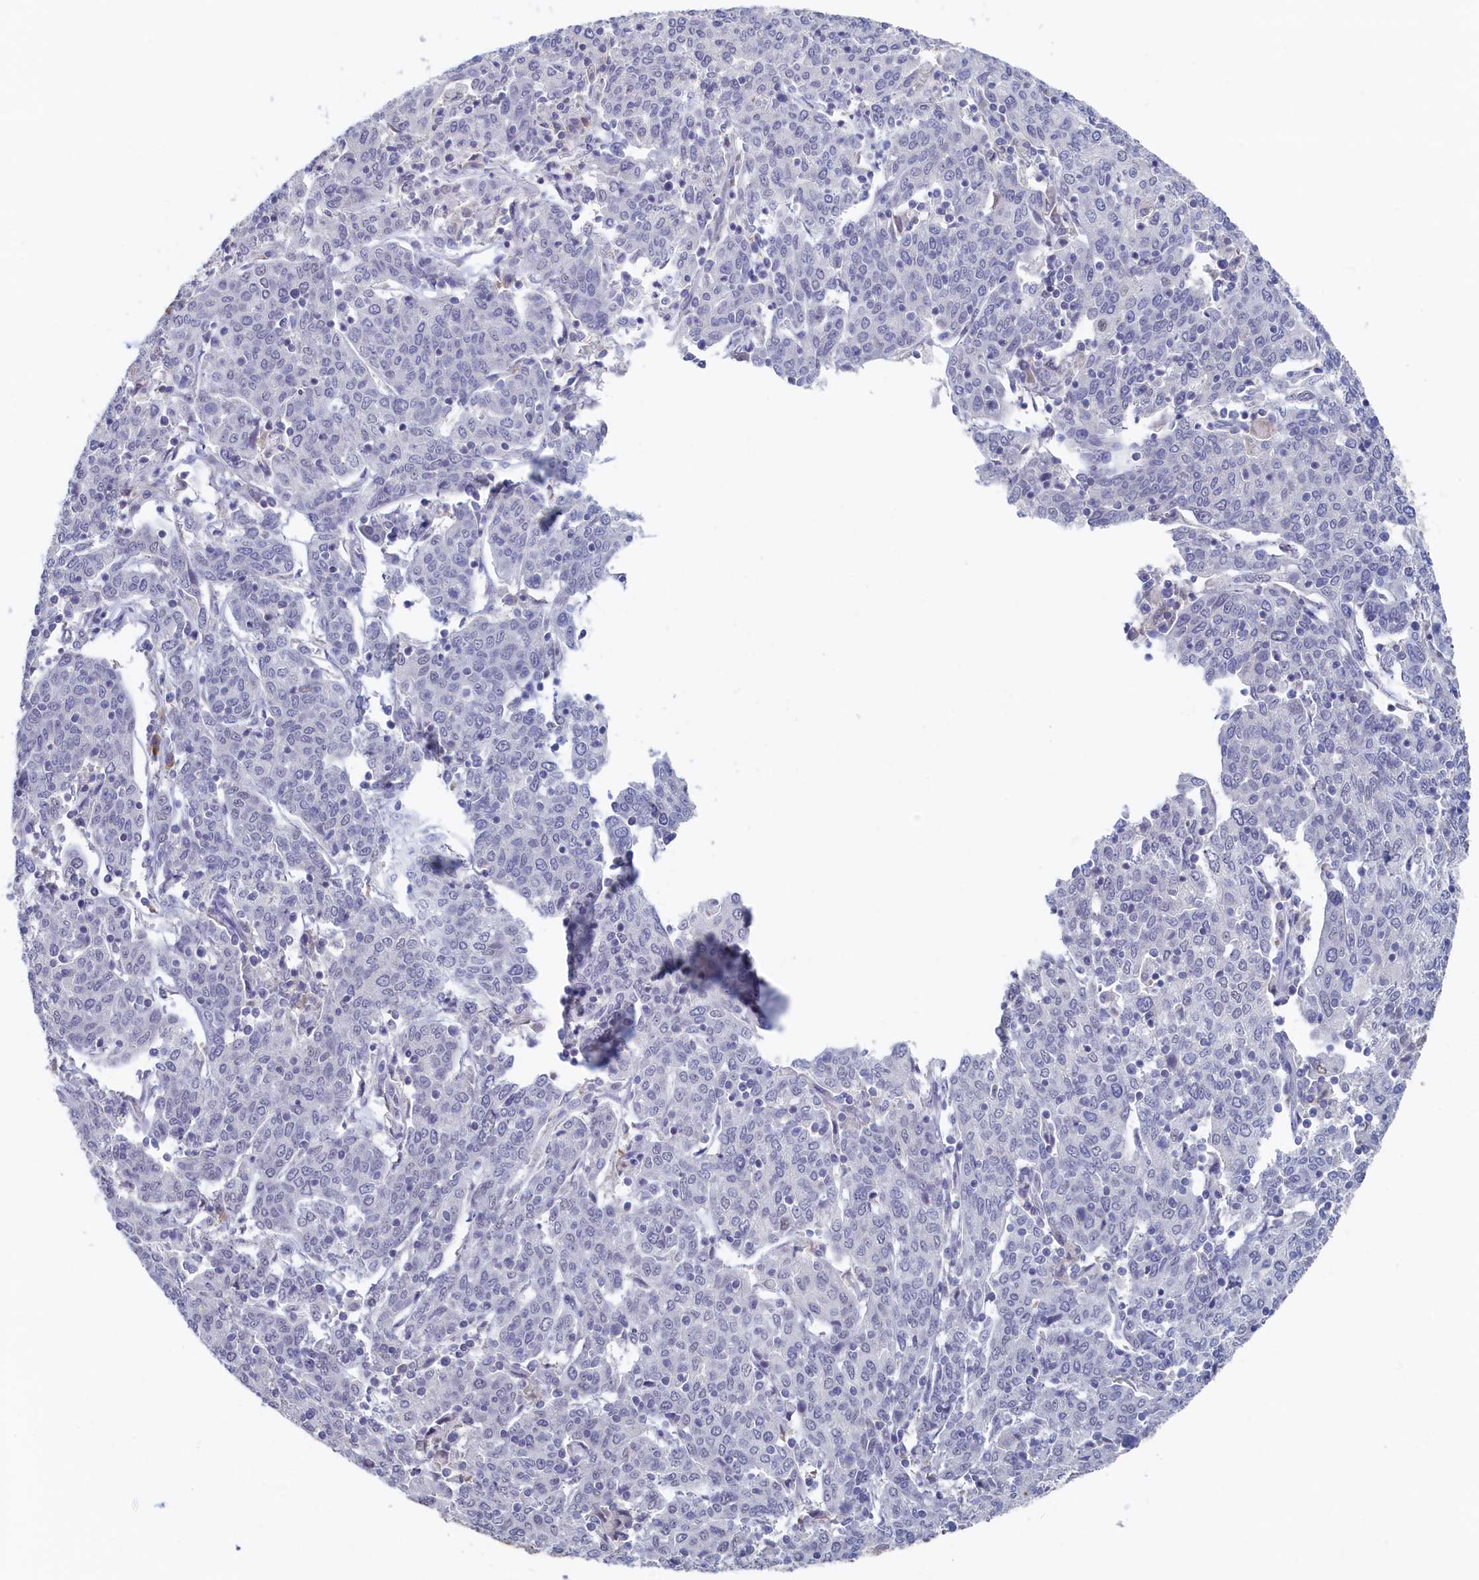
{"staining": {"intensity": "strong", "quantity": "<25%", "location": "nuclear"}, "tissue": "cervical cancer", "cell_type": "Tumor cells", "image_type": "cancer", "snomed": [{"axis": "morphology", "description": "Squamous cell carcinoma, NOS"}, {"axis": "topography", "description": "Cervix"}], "caption": "Immunohistochemistry (IHC) image of human cervical cancer stained for a protein (brown), which displays medium levels of strong nuclear staining in about <25% of tumor cells.", "gene": "MOSPD3", "patient": {"sex": "female", "age": 67}}